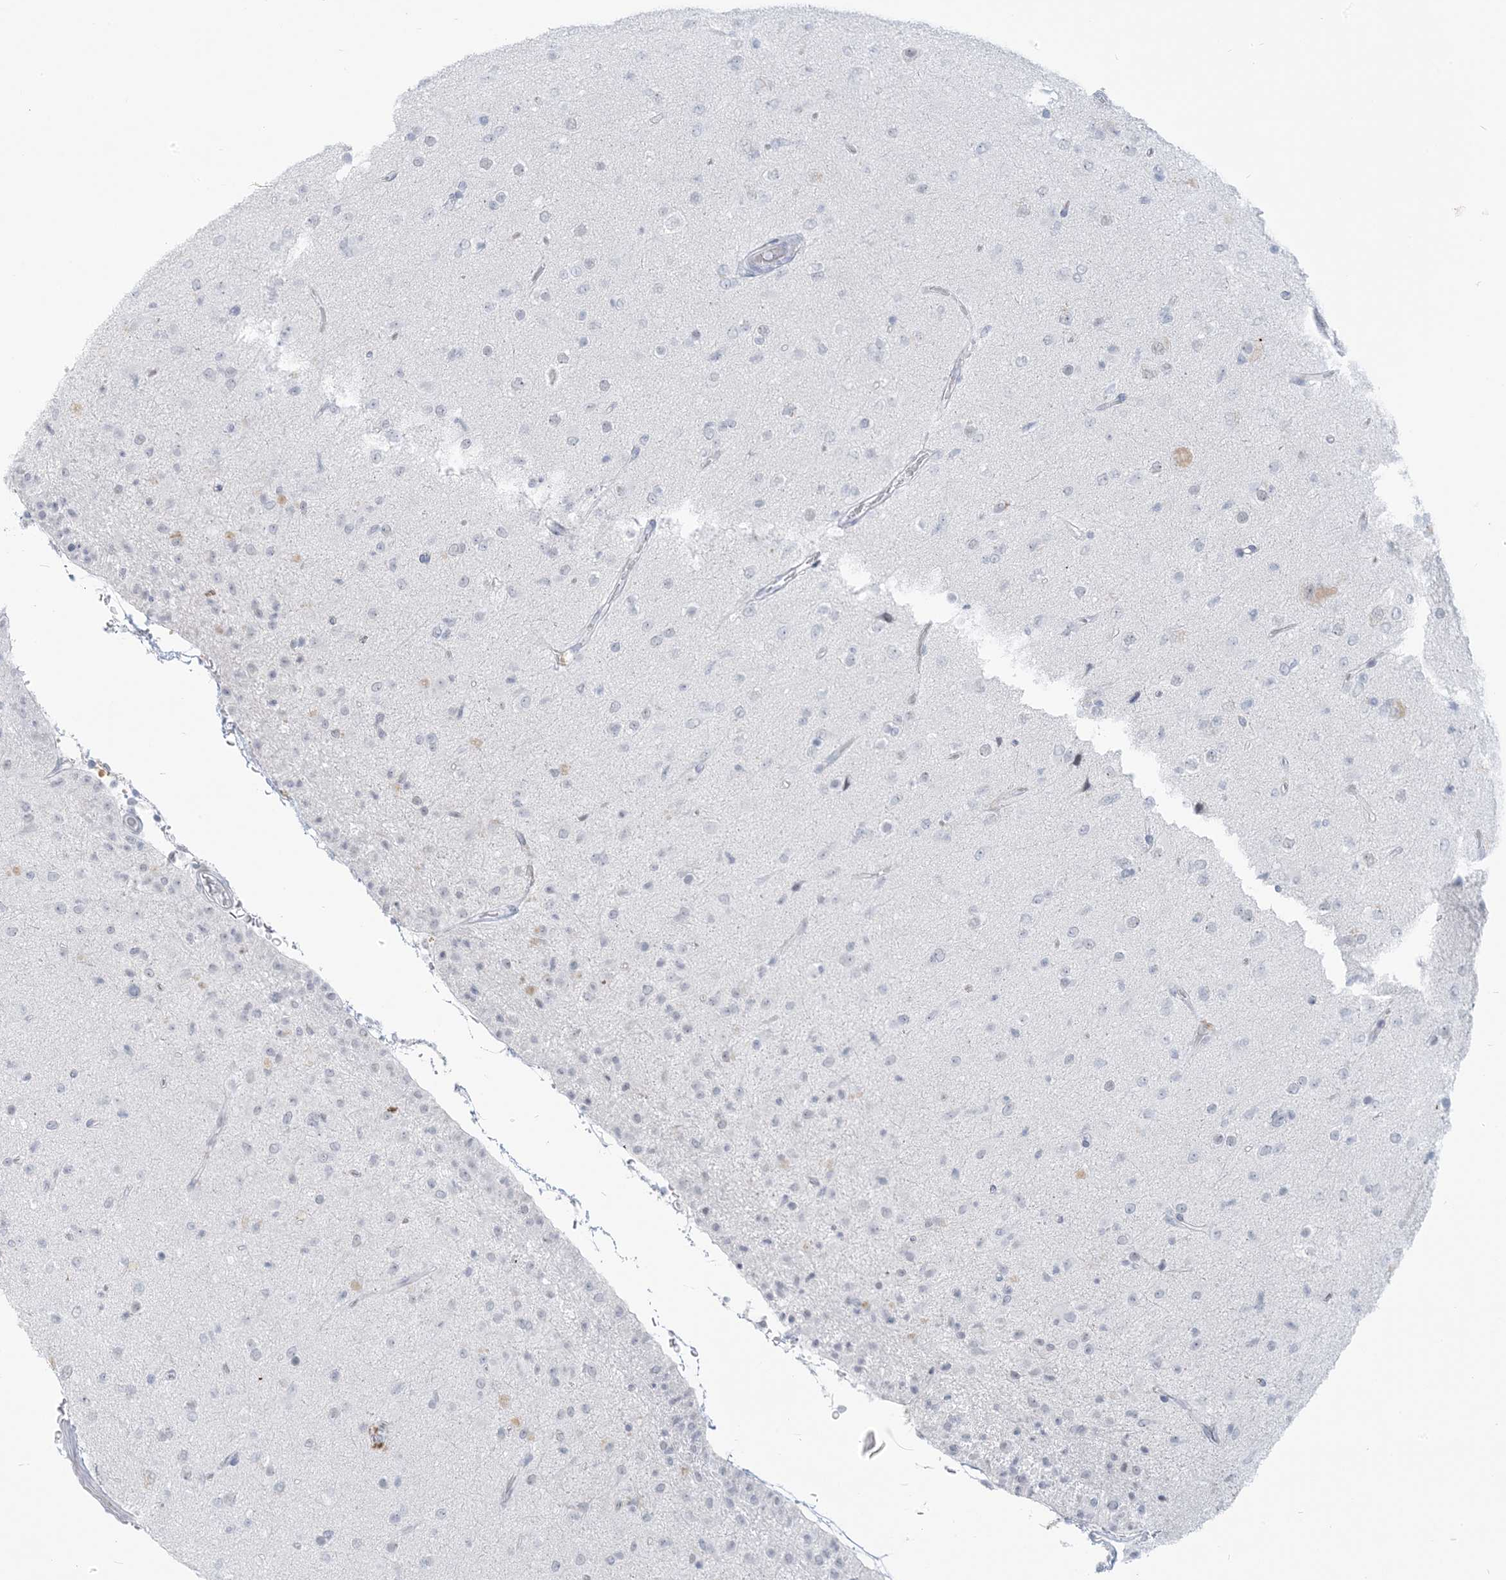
{"staining": {"intensity": "negative", "quantity": "none", "location": "none"}, "tissue": "glioma", "cell_type": "Tumor cells", "image_type": "cancer", "snomed": [{"axis": "morphology", "description": "Glioma, malignant, Low grade"}, {"axis": "topography", "description": "Brain"}], "caption": "The micrograph exhibits no significant staining in tumor cells of glioma.", "gene": "SCML1", "patient": {"sex": "male", "age": 65}}